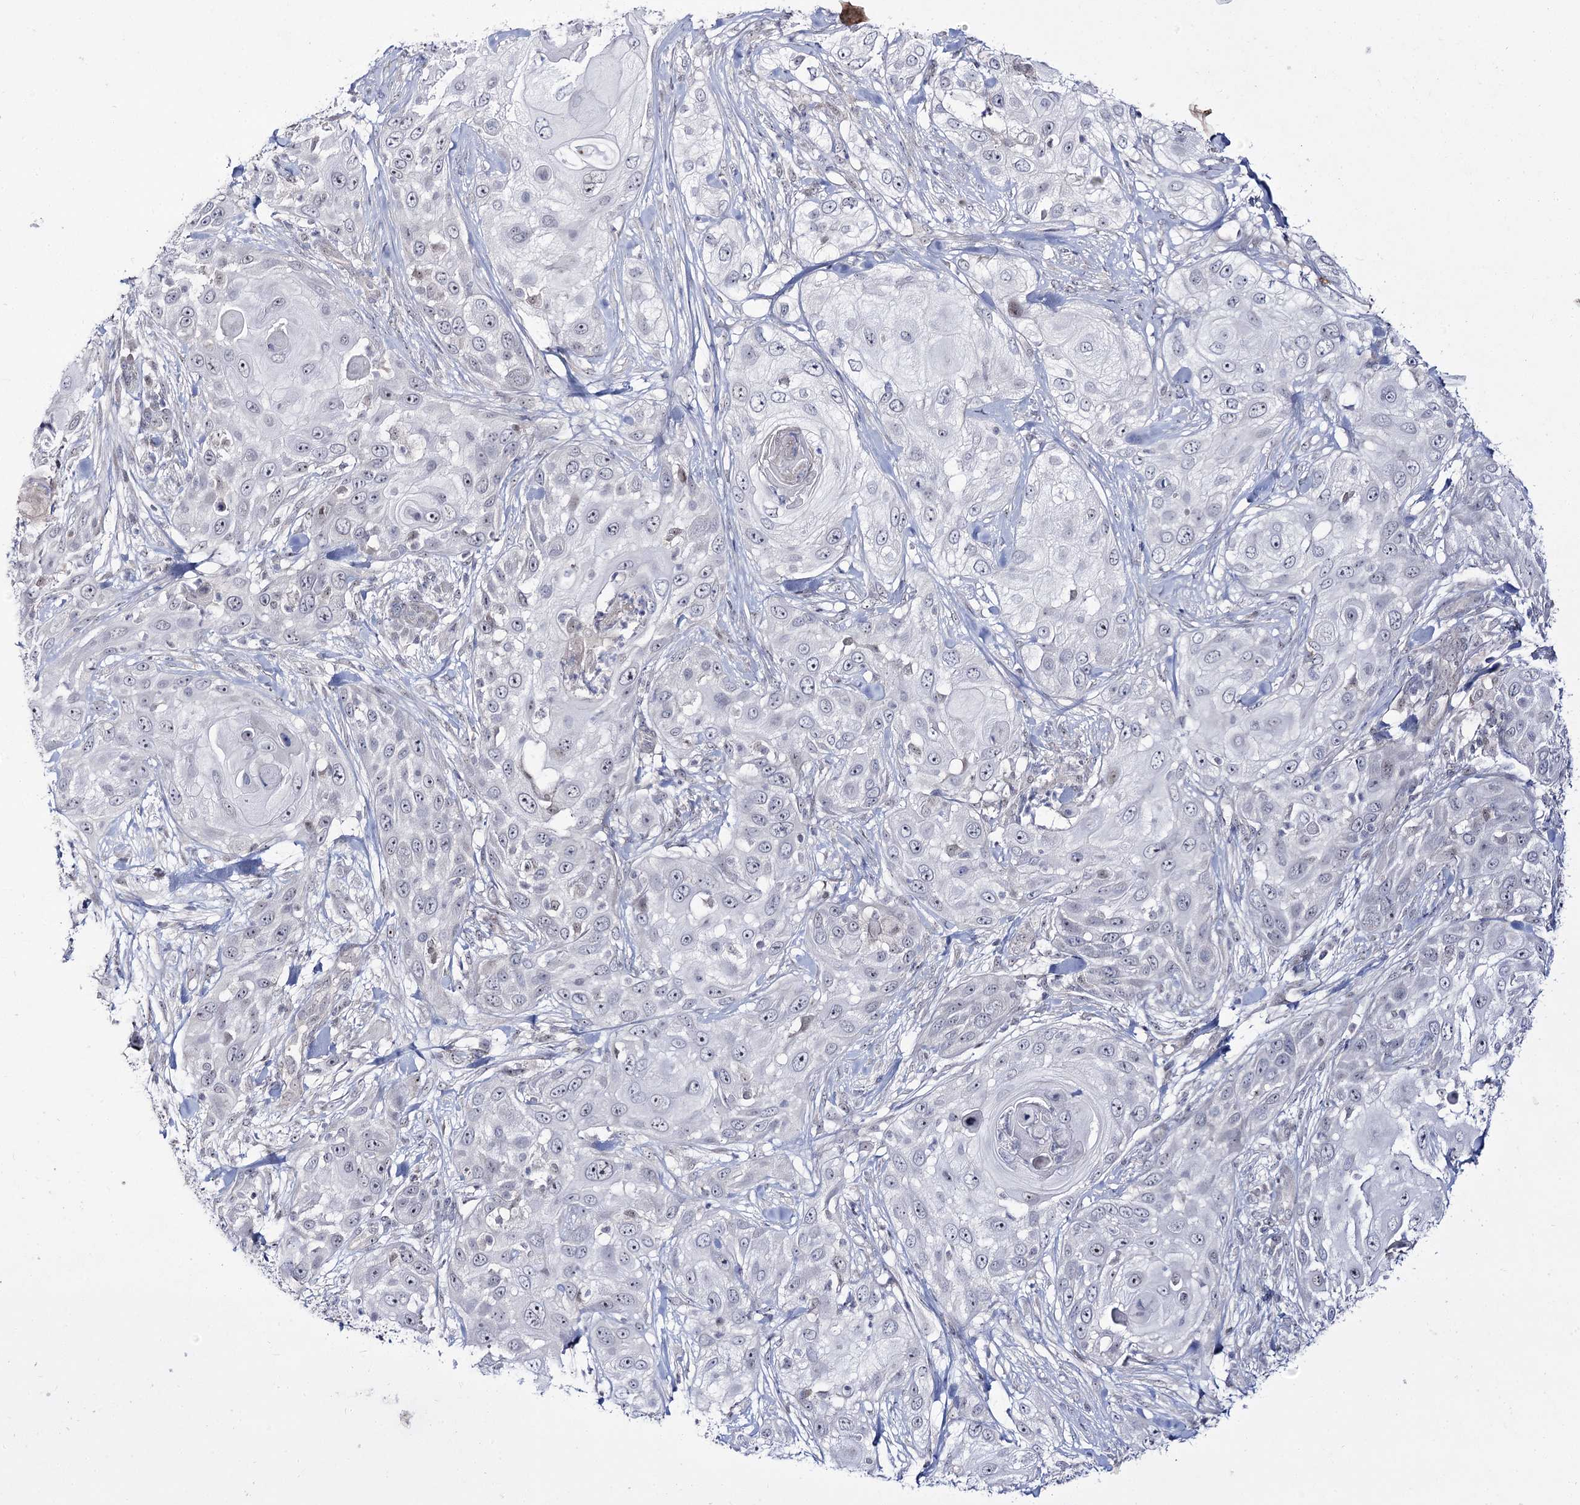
{"staining": {"intensity": "negative", "quantity": "none", "location": "none"}, "tissue": "skin cancer", "cell_type": "Tumor cells", "image_type": "cancer", "snomed": [{"axis": "morphology", "description": "Squamous cell carcinoma, NOS"}, {"axis": "topography", "description": "Skin"}], "caption": "Tumor cells are negative for protein expression in human skin cancer (squamous cell carcinoma). (IHC, brightfield microscopy, high magnification).", "gene": "RRP9", "patient": {"sex": "female", "age": 44}}